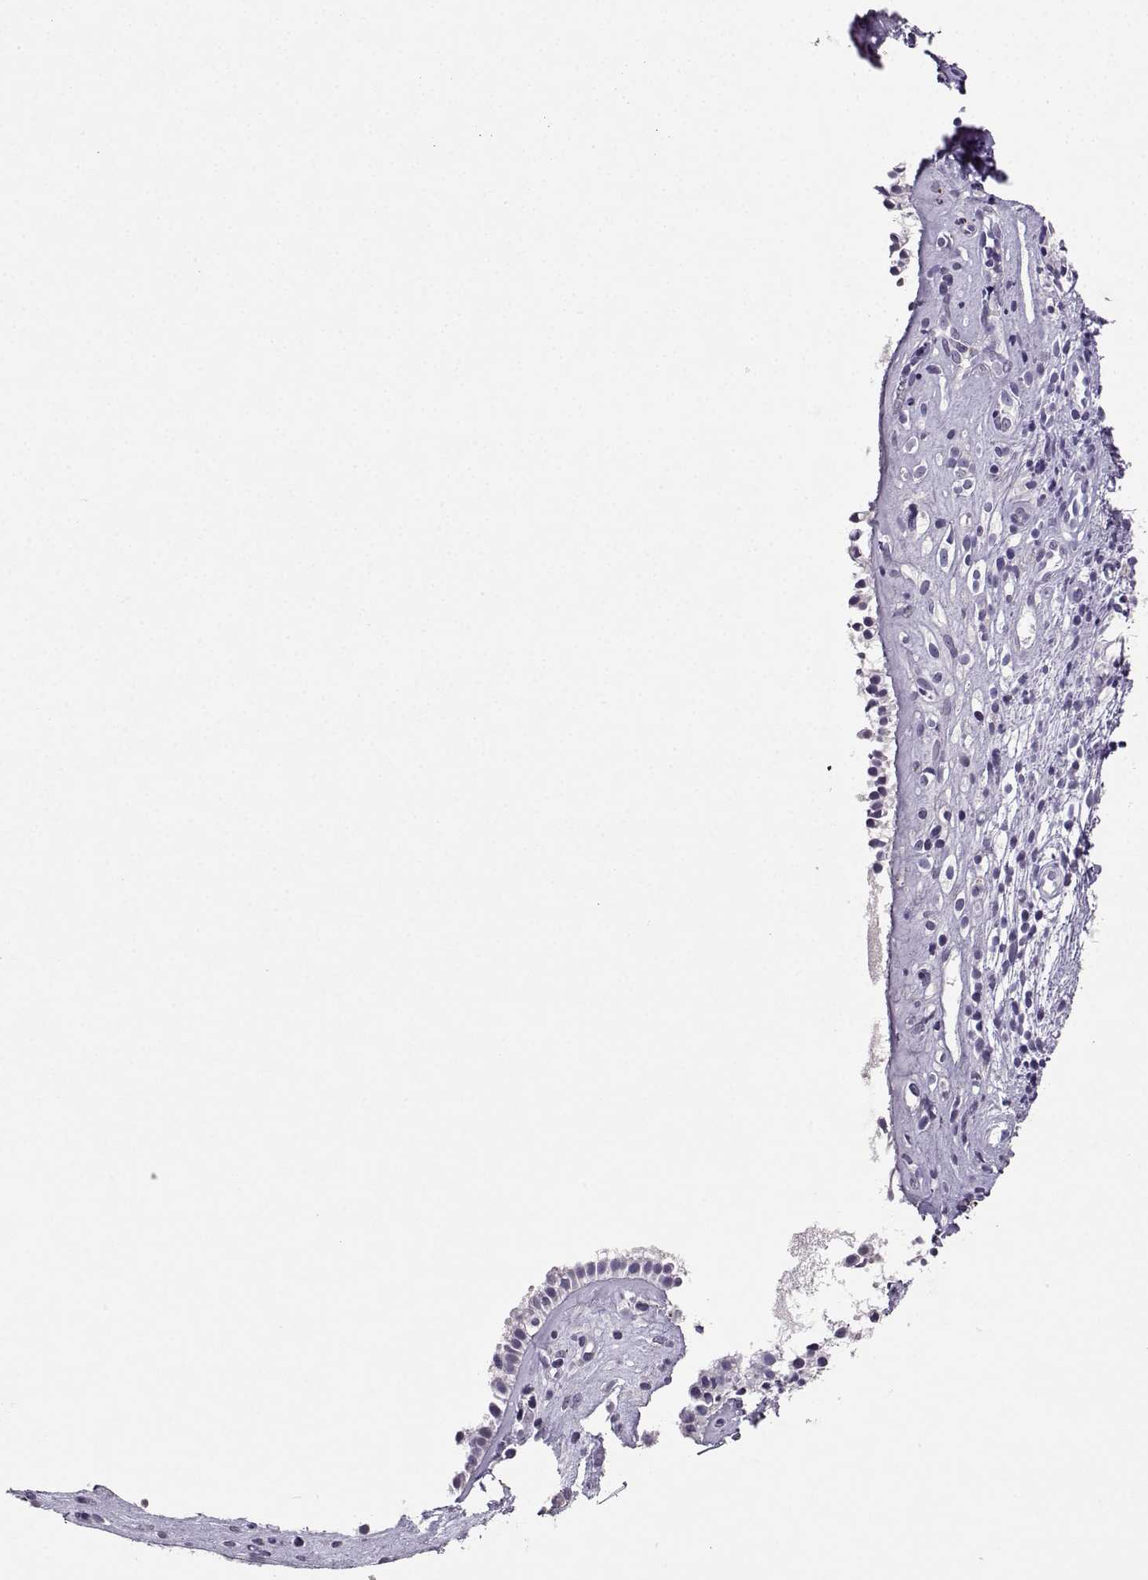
{"staining": {"intensity": "negative", "quantity": "none", "location": "none"}, "tissue": "nasopharynx", "cell_type": "Respiratory epithelial cells", "image_type": "normal", "snomed": [{"axis": "morphology", "description": "Normal tissue, NOS"}, {"axis": "topography", "description": "Nasopharynx"}], "caption": "Respiratory epithelial cells are negative for protein expression in benign human nasopharynx. (DAB (3,3'-diaminobenzidine) IHC, high magnification).", "gene": "GRIK4", "patient": {"sex": "male", "age": 29}}